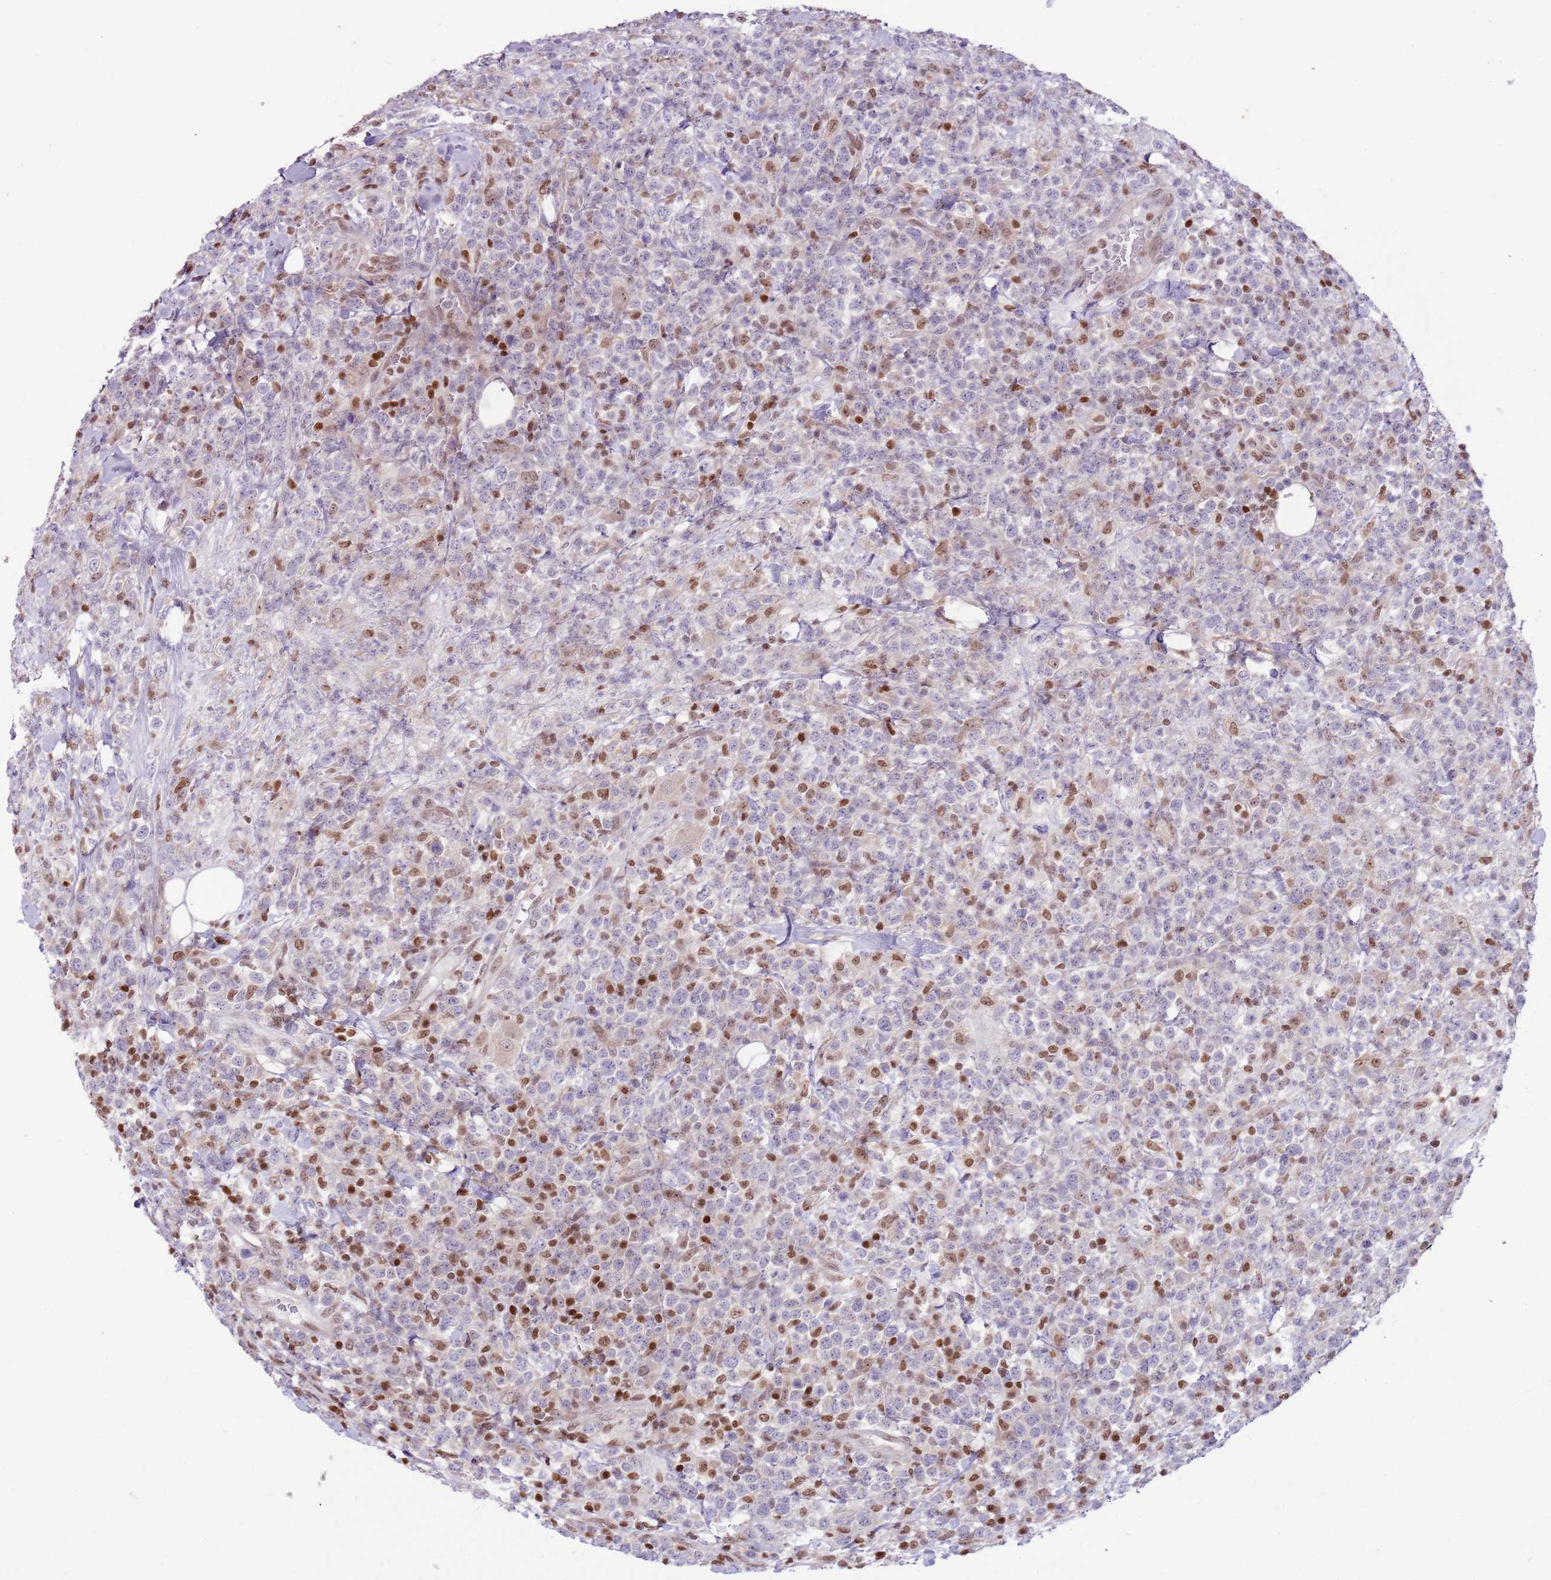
{"staining": {"intensity": "moderate", "quantity": "25%-75%", "location": "nuclear"}, "tissue": "lymphoma", "cell_type": "Tumor cells", "image_type": "cancer", "snomed": [{"axis": "morphology", "description": "Malignant lymphoma, non-Hodgkin's type, High grade"}, {"axis": "topography", "description": "Colon"}], "caption": "A histopathology image showing moderate nuclear staining in approximately 25%-75% of tumor cells in lymphoma, as visualized by brown immunohistochemical staining.", "gene": "SELENOH", "patient": {"sex": "female", "age": 53}}